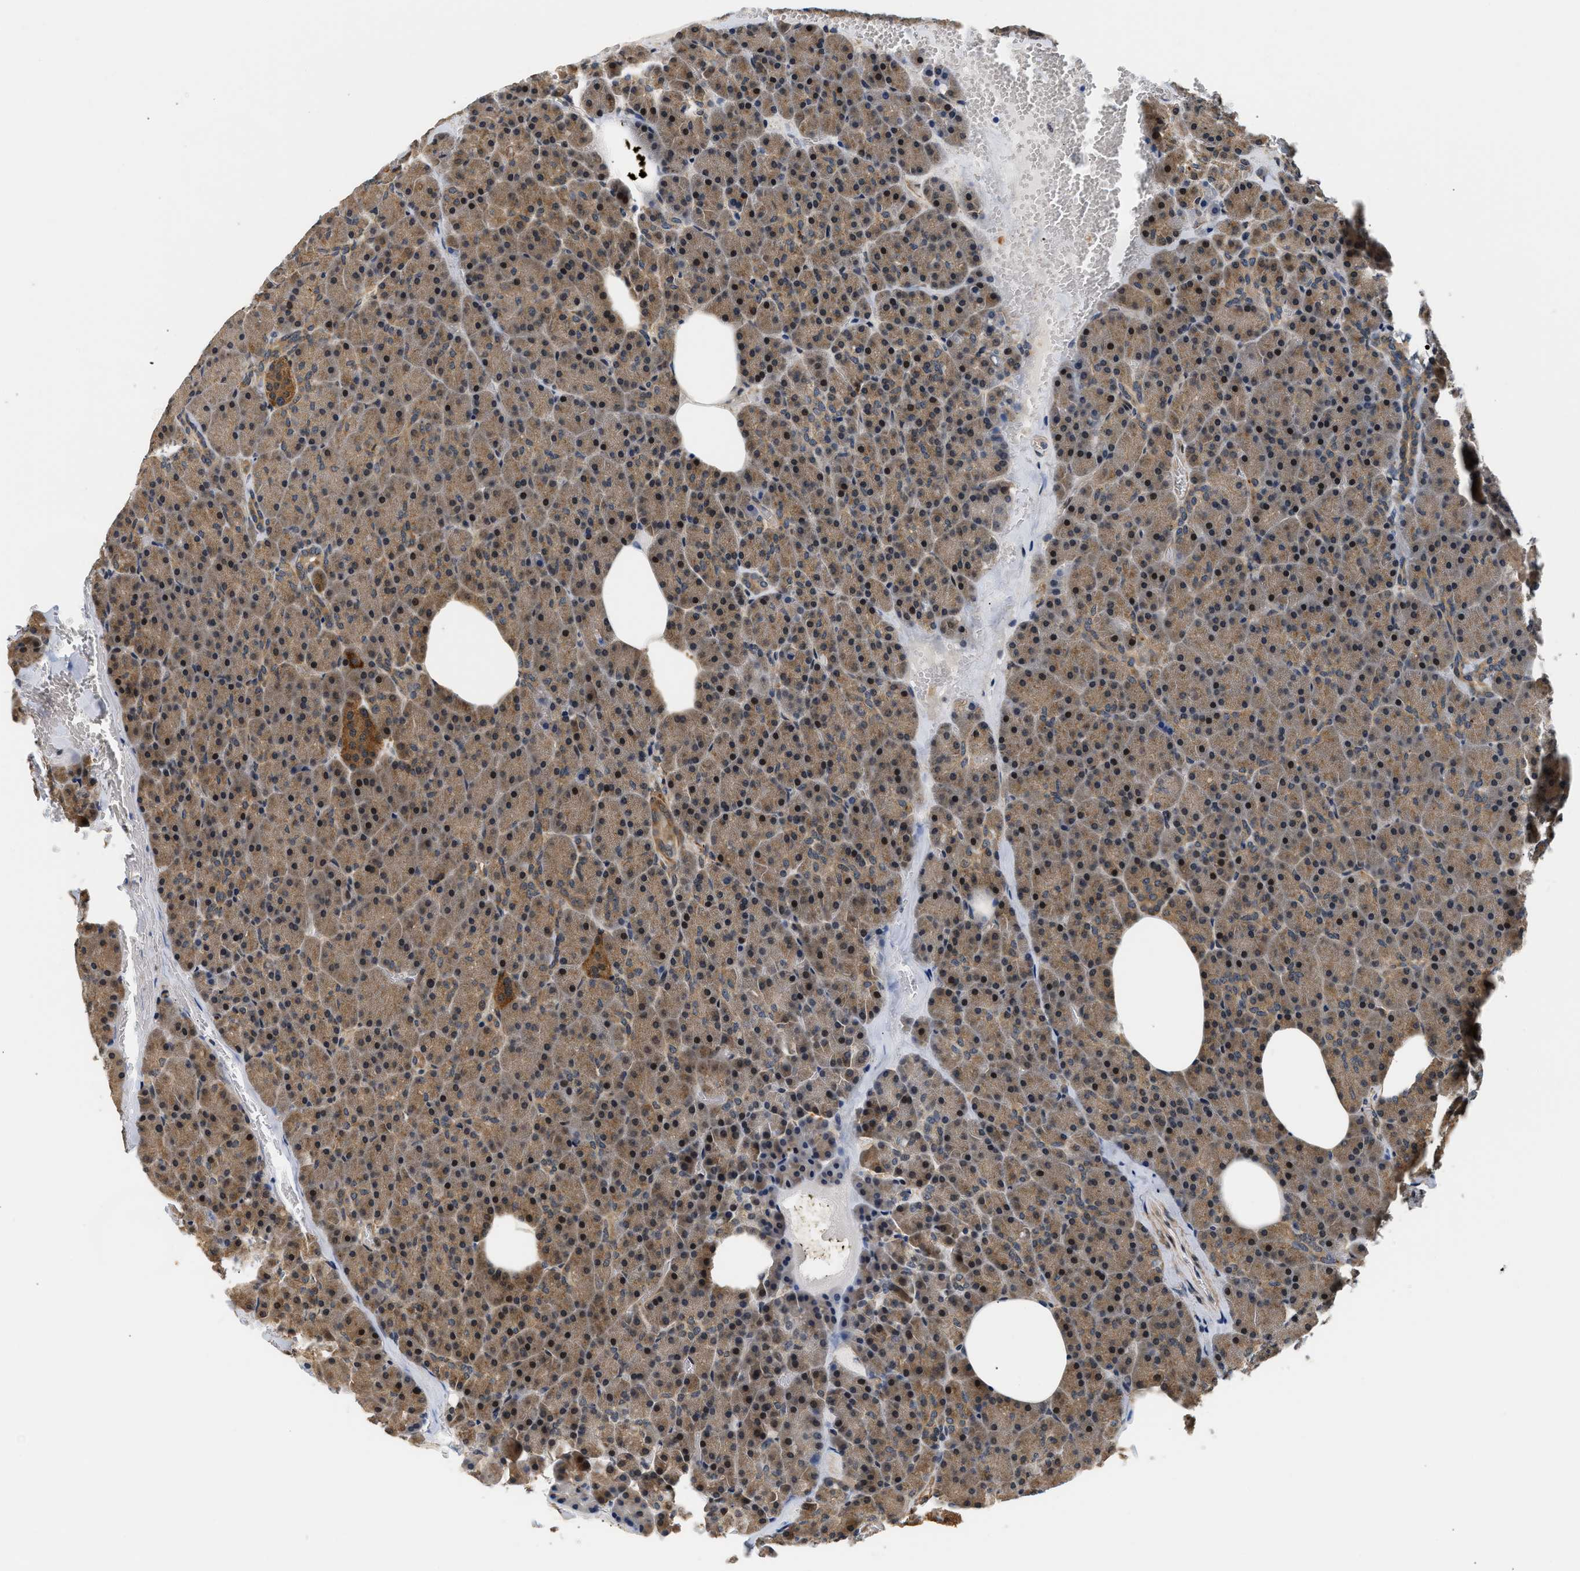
{"staining": {"intensity": "moderate", "quantity": ">75%", "location": "cytoplasmic/membranous,nuclear"}, "tissue": "pancreas", "cell_type": "Exocrine glandular cells", "image_type": "normal", "snomed": [{"axis": "morphology", "description": "Normal tissue, NOS"}, {"axis": "topography", "description": "Pancreas"}], "caption": "Pancreas stained with a brown dye shows moderate cytoplasmic/membranous,nuclear positive positivity in approximately >75% of exocrine glandular cells.", "gene": "LARP6", "patient": {"sex": "female", "age": 35}}